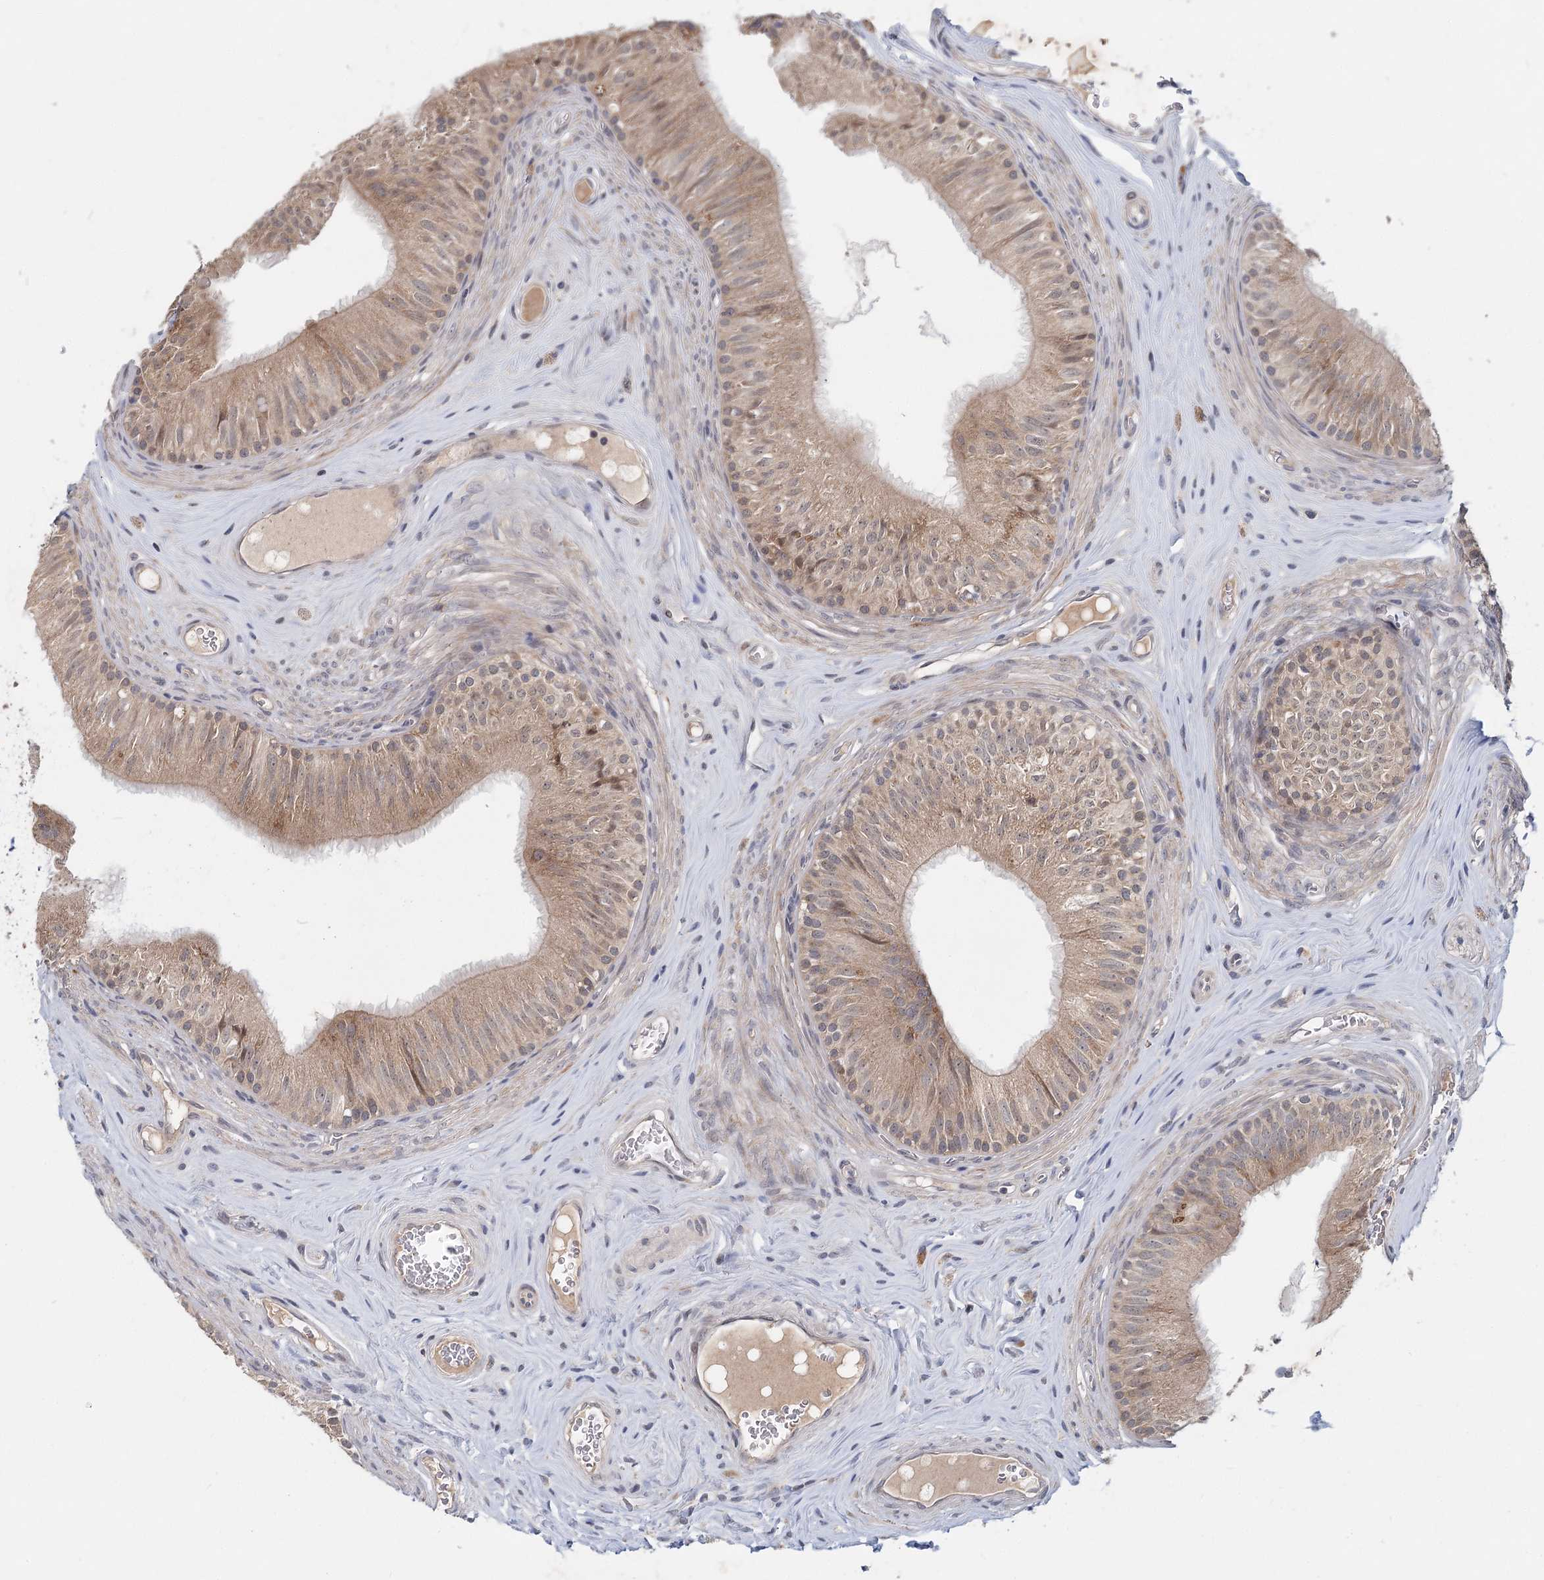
{"staining": {"intensity": "moderate", "quantity": ">75%", "location": "cytoplasmic/membranous"}, "tissue": "epididymis", "cell_type": "Glandular cells", "image_type": "normal", "snomed": [{"axis": "morphology", "description": "Normal tissue, NOS"}, {"axis": "topography", "description": "Epididymis"}], "caption": "Approximately >75% of glandular cells in unremarkable epididymis demonstrate moderate cytoplasmic/membranous protein expression as visualized by brown immunohistochemical staining.", "gene": "AP3B1", "patient": {"sex": "male", "age": 46}}